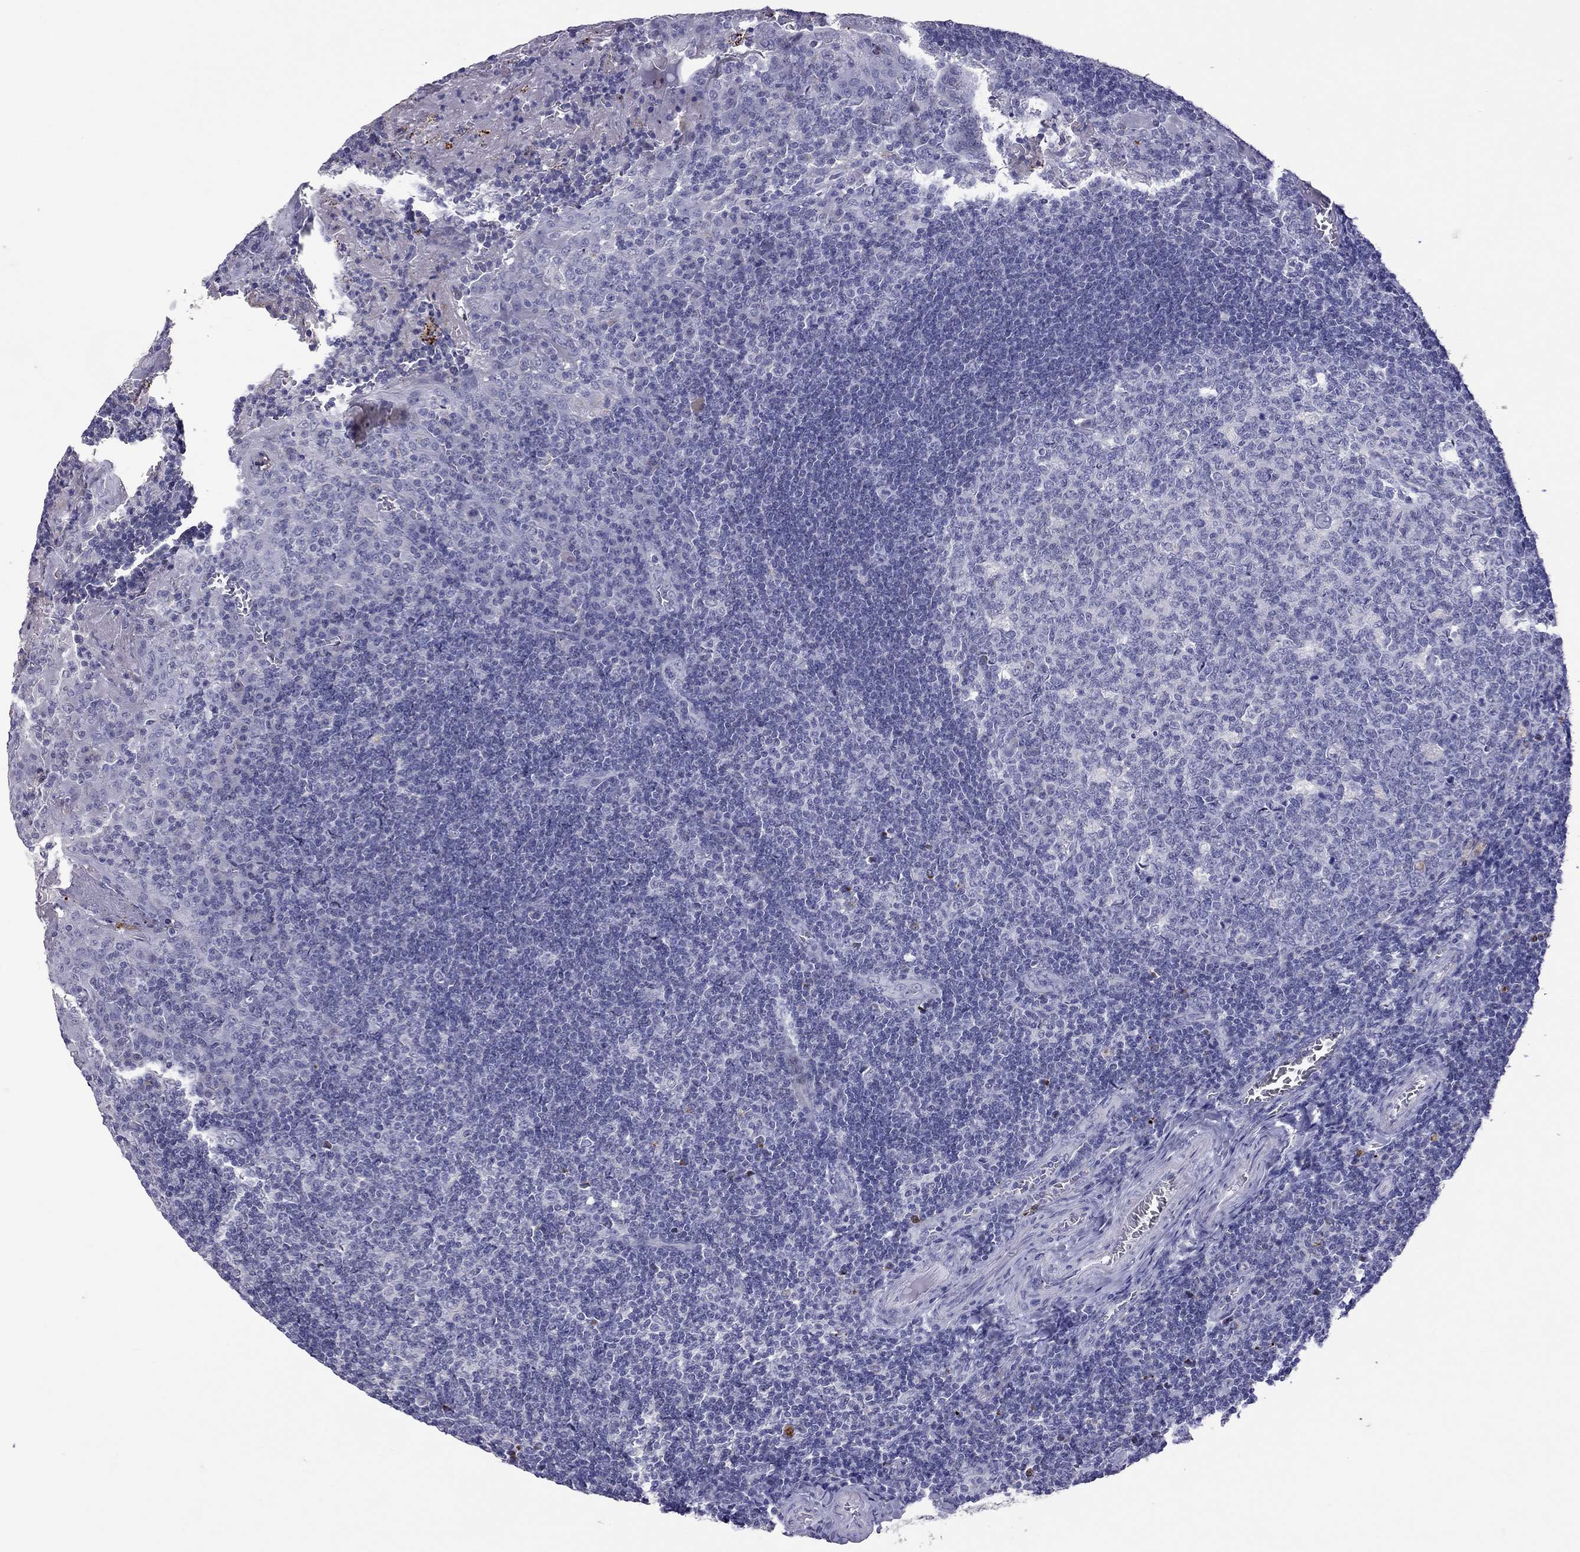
{"staining": {"intensity": "negative", "quantity": "none", "location": "none"}, "tissue": "tonsil", "cell_type": "Germinal center cells", "image_type": "normal", "snomed": [{"axis": "morphology", "description": "Normal tissue, NOS"}, {"axis": "topography", "description": "Tonsil"}], "caption": "This micrograph is of unremarkable tonsil stained with immunohistochemistry to label a protein in brown with the nuclei are counter-stained blue. There is no positivity in germinal center cells.", "gene": "SLAMF1", "patient": {"sex": "female", "age": 12}}